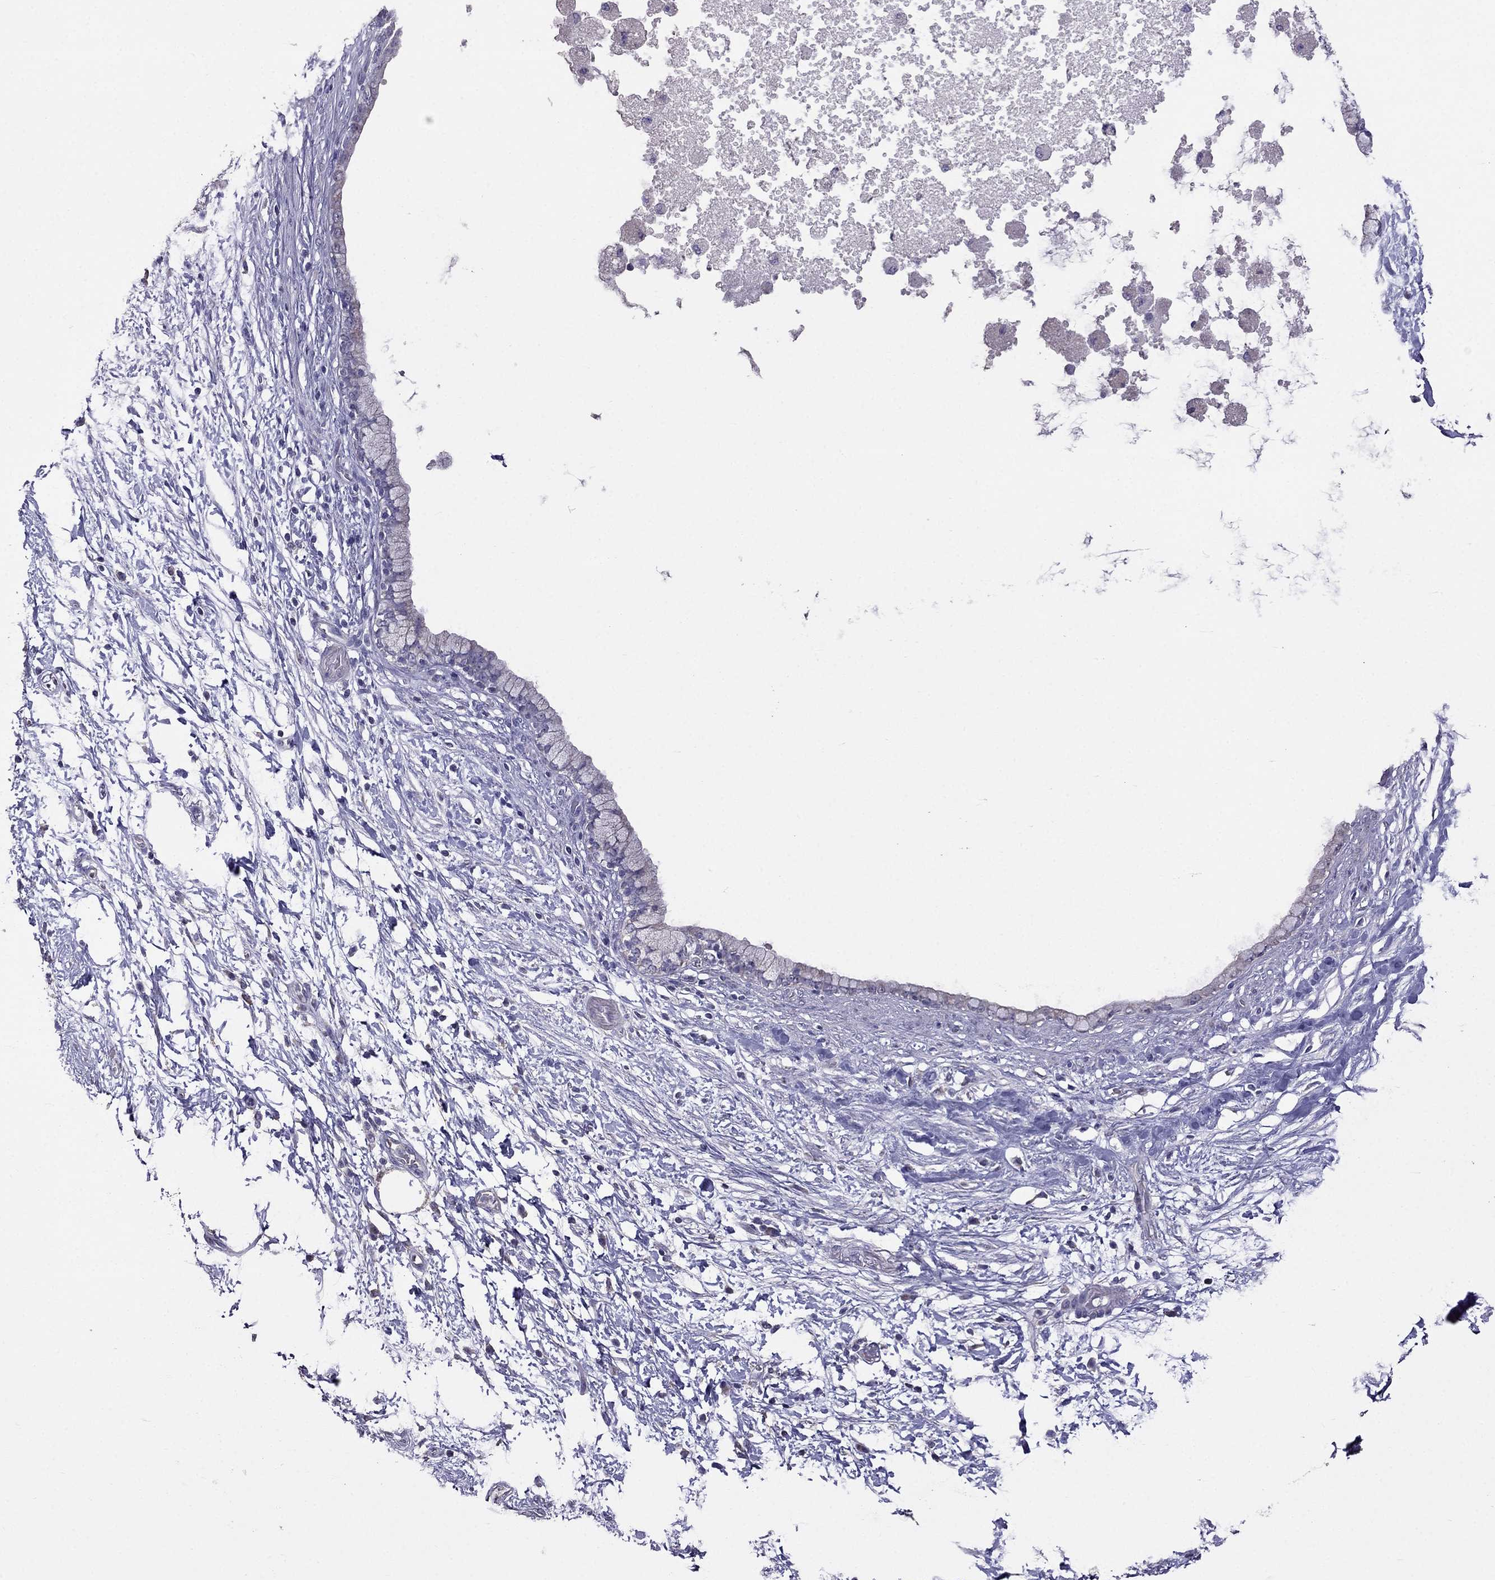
{"staining": {"intensity": "negative", "quantity": "none", "location": "none"}, "tissue": "pancreatic cancer", "cell_type": "Tumor cells", "image_type": "cancer", "snomed": [{"axis": "morphology", "description": "Adenocarcinoma, NOS"}, {"axis": "topography", "description": "Pancreas"}], "caption": "Immunohistochemical staining of pancreatic cancer (adenocarcinoma) demonstrates no significant positivity in tumor cells.", "gene": "AK5", "patient": {"sex": "female", "age": 72}}